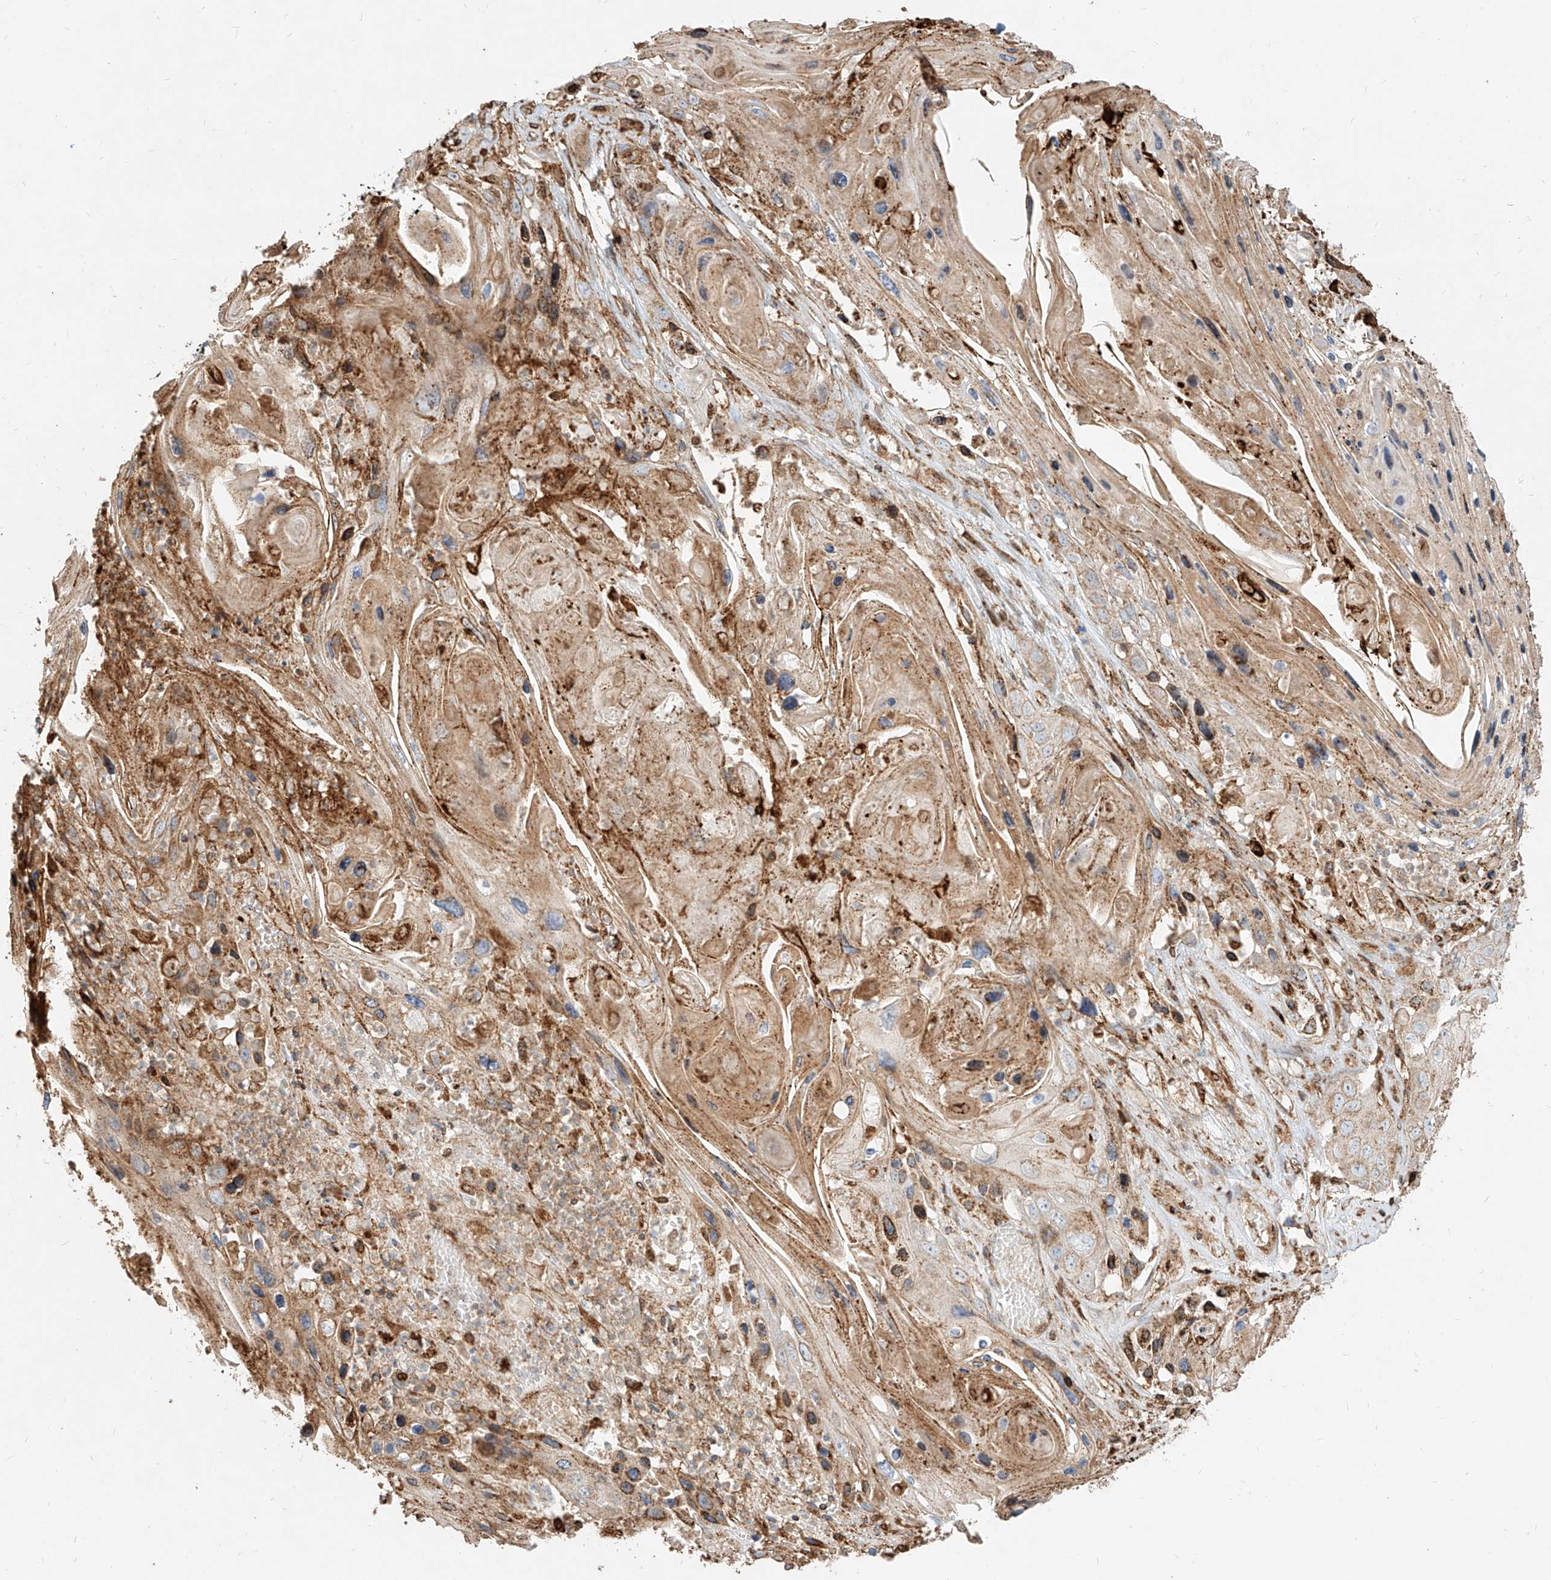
{"staining": {"intensity": "weak", "quantity": "25%-75%", "location": "cytoplasmic/membranous"}, "tissue": "skin cancer", "cell_type": "Tumor cells", "image_type": "cancer", "snomed": [{"axis": "morphology", "description": "Squamous cell carcinoma, NOS"}, {"axis": "topography", "description": "Skin"}], "caption": "IHC micrograph of neoplastic tissue: human skin squamous cell carcinoma stained using IHC displays low levels of weak protein expression localized specifically in the cytoplasmic/membranous of tumor cells, appearing as a cytoplasmic/membranous brown color.", "gene": "MTX2", "patient": {"sex": "male", "age": 55}}